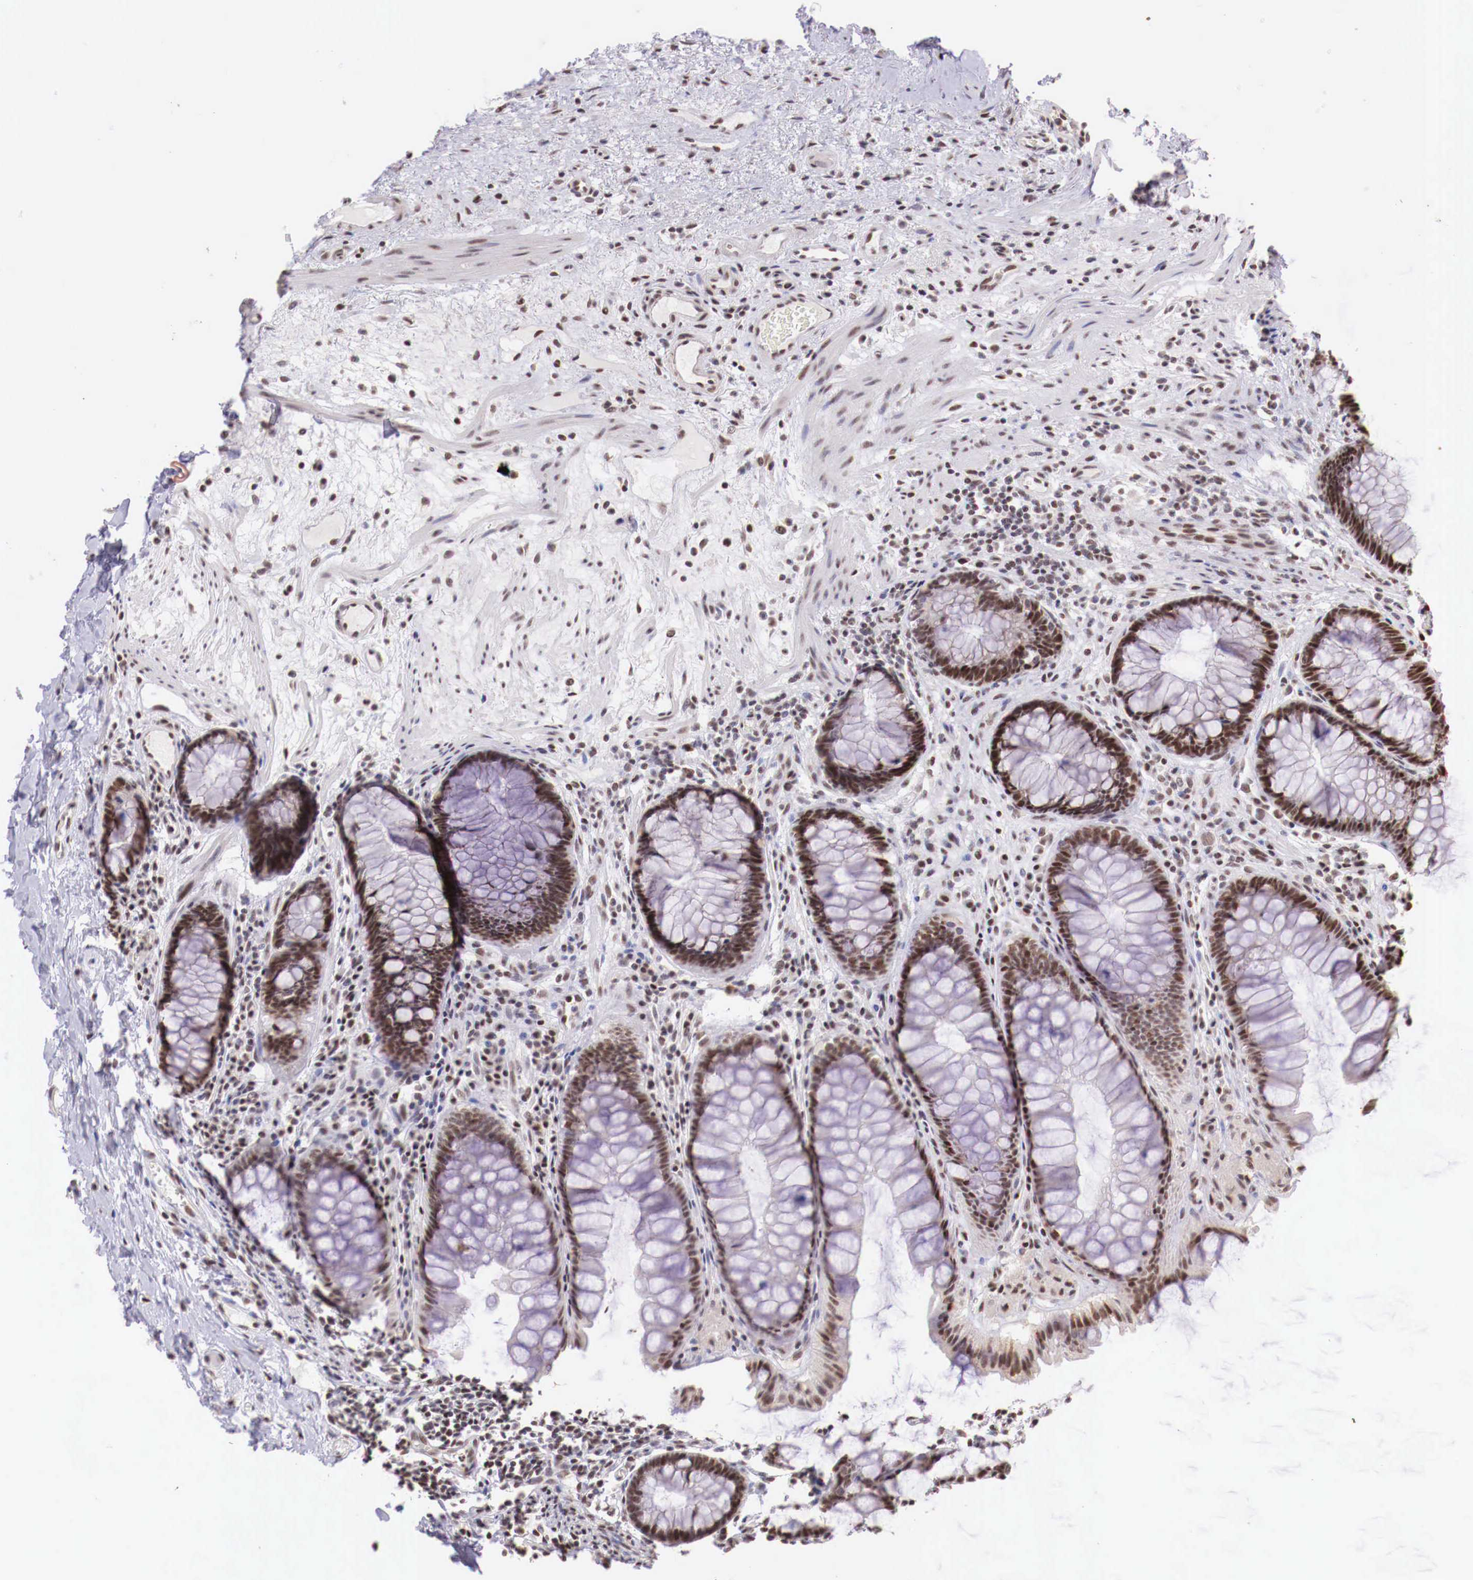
{"staining": {"intensity": "moderate", "quantity": ">75%", "location": "nuclear"}, "tissue": "rectum", "cell_type": "Glandular cells", "image_type": "normal", "snomed": [{"axis": "morphology", "description": "Normal tissue, NOS"}, {"axis": "topography", "description": "Rectum"}], "caption": "A photomicrograph of rectum stained for a protein displays moderate nuclear brown staining in glandular cells. (IHC, brightfield microscopy, high magnification).", "gene": "SP1", "patient": {"sex": "male", "age": 77}}